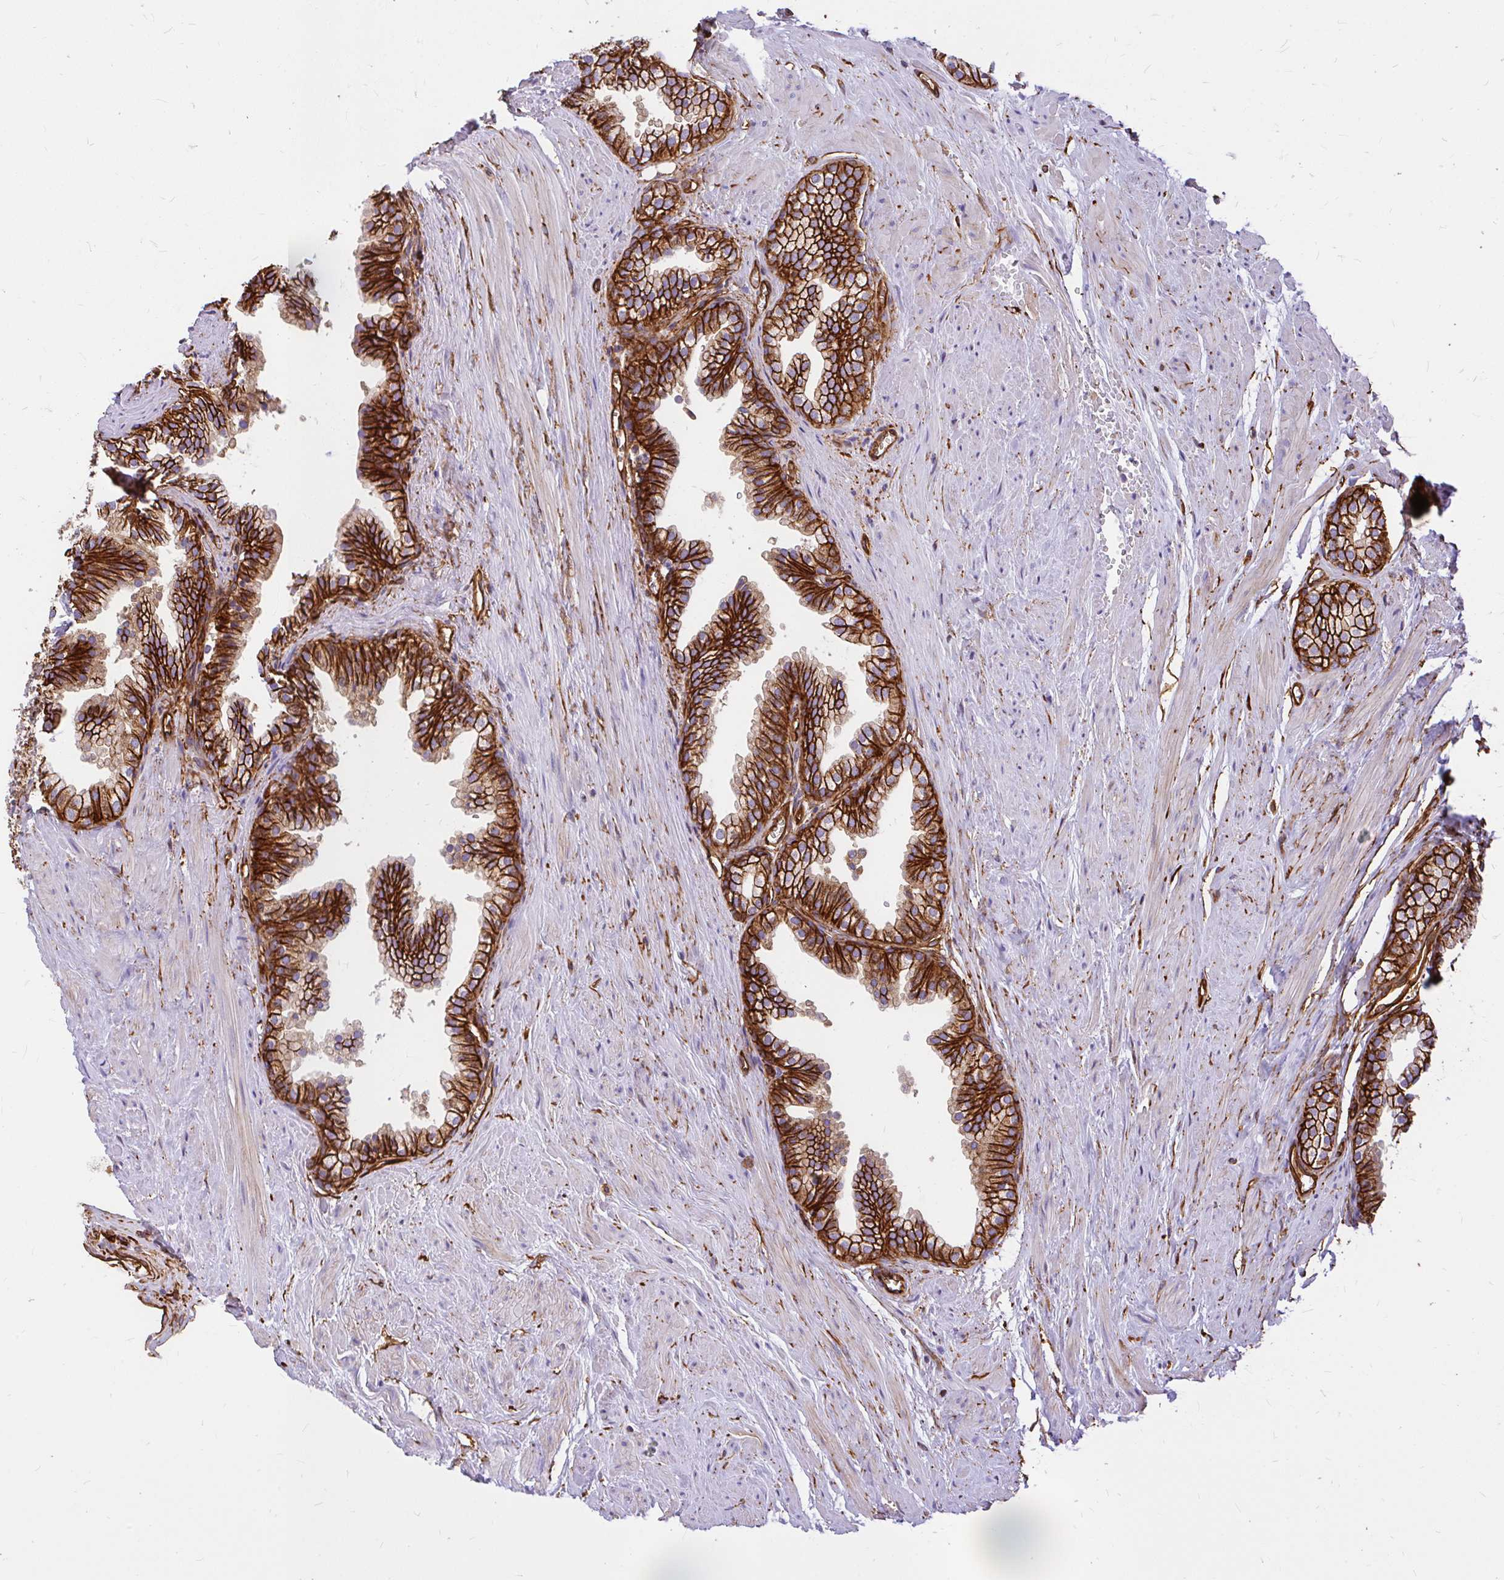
{"staining": {"intensity": "strong", "quantity": ">75%", "location": "cytoplasmic/membranous"}, "tissue": "prostate", "cell_type": "Glandular cells", "image_type": "normal", "snomed": [{"axis": "morphology", "description": "Normal tissue, NOS"}, {"axis": "topography", "description": "Prostate"}, {"axis": "topography", "description": "Peripheral nerve tissue"}], "caption": "IHC of normal human prostate demonstrates high levels of strong cytoplasmic/membranous positivity in about >75% of glandular cells.", "gene": "MAP1LC3B2", "patient": {"sex": "male", "age": 55}}